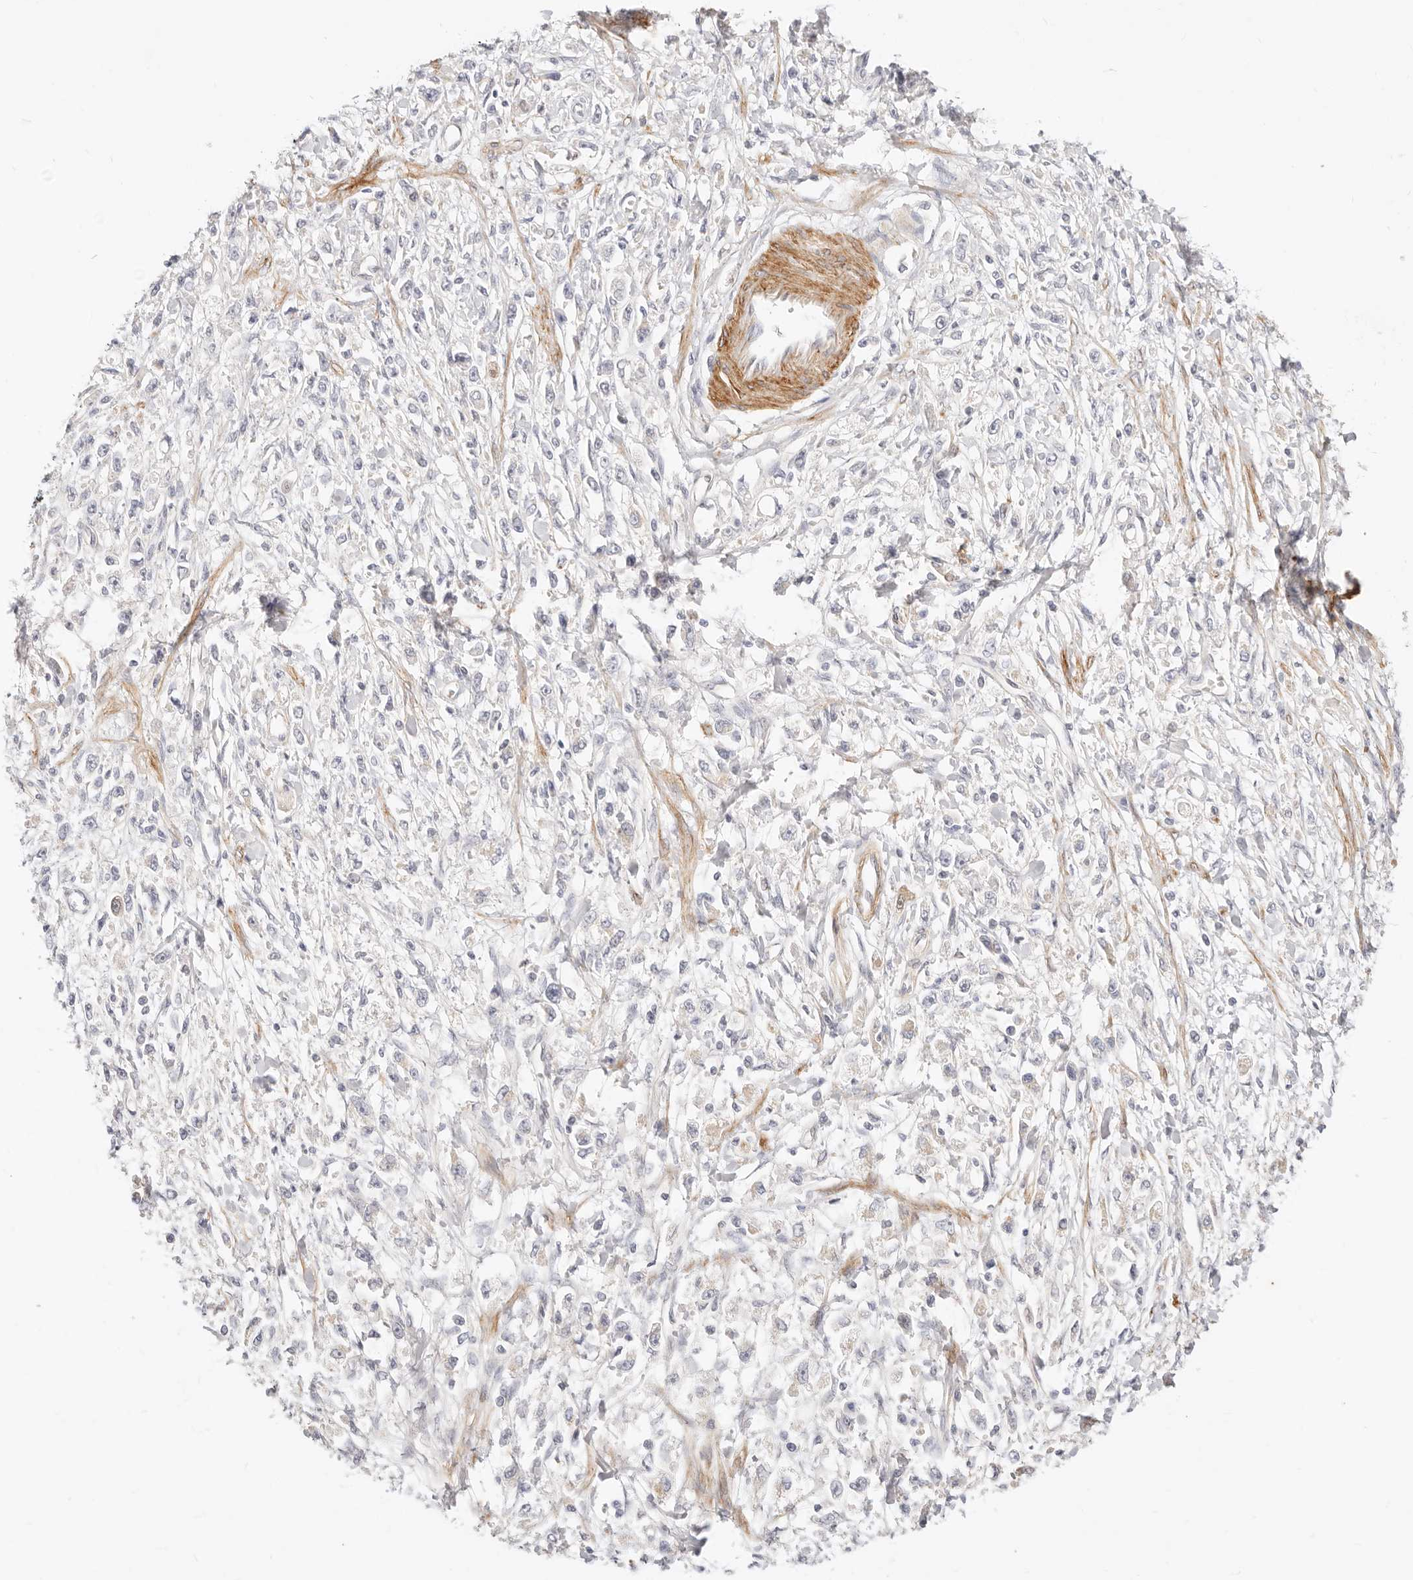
{"staining": {"intensity": "negative", "quantity": "none", "location": "none"}, "tissue": "stomach cancer", "cell_type": "Tumor cells", "image_type": "cancer", "snomed": [{"axis": "morphology", "description": "Adenocarcinoma, NOS"}, {"axis": "topography", "description": "Stomach"}], "caption": "Tumor cells are negative for protein expression in human adenocarcinoma (stomach).", "gene": "UBXN10", "patient": {"sex": "female", "age": 59}}